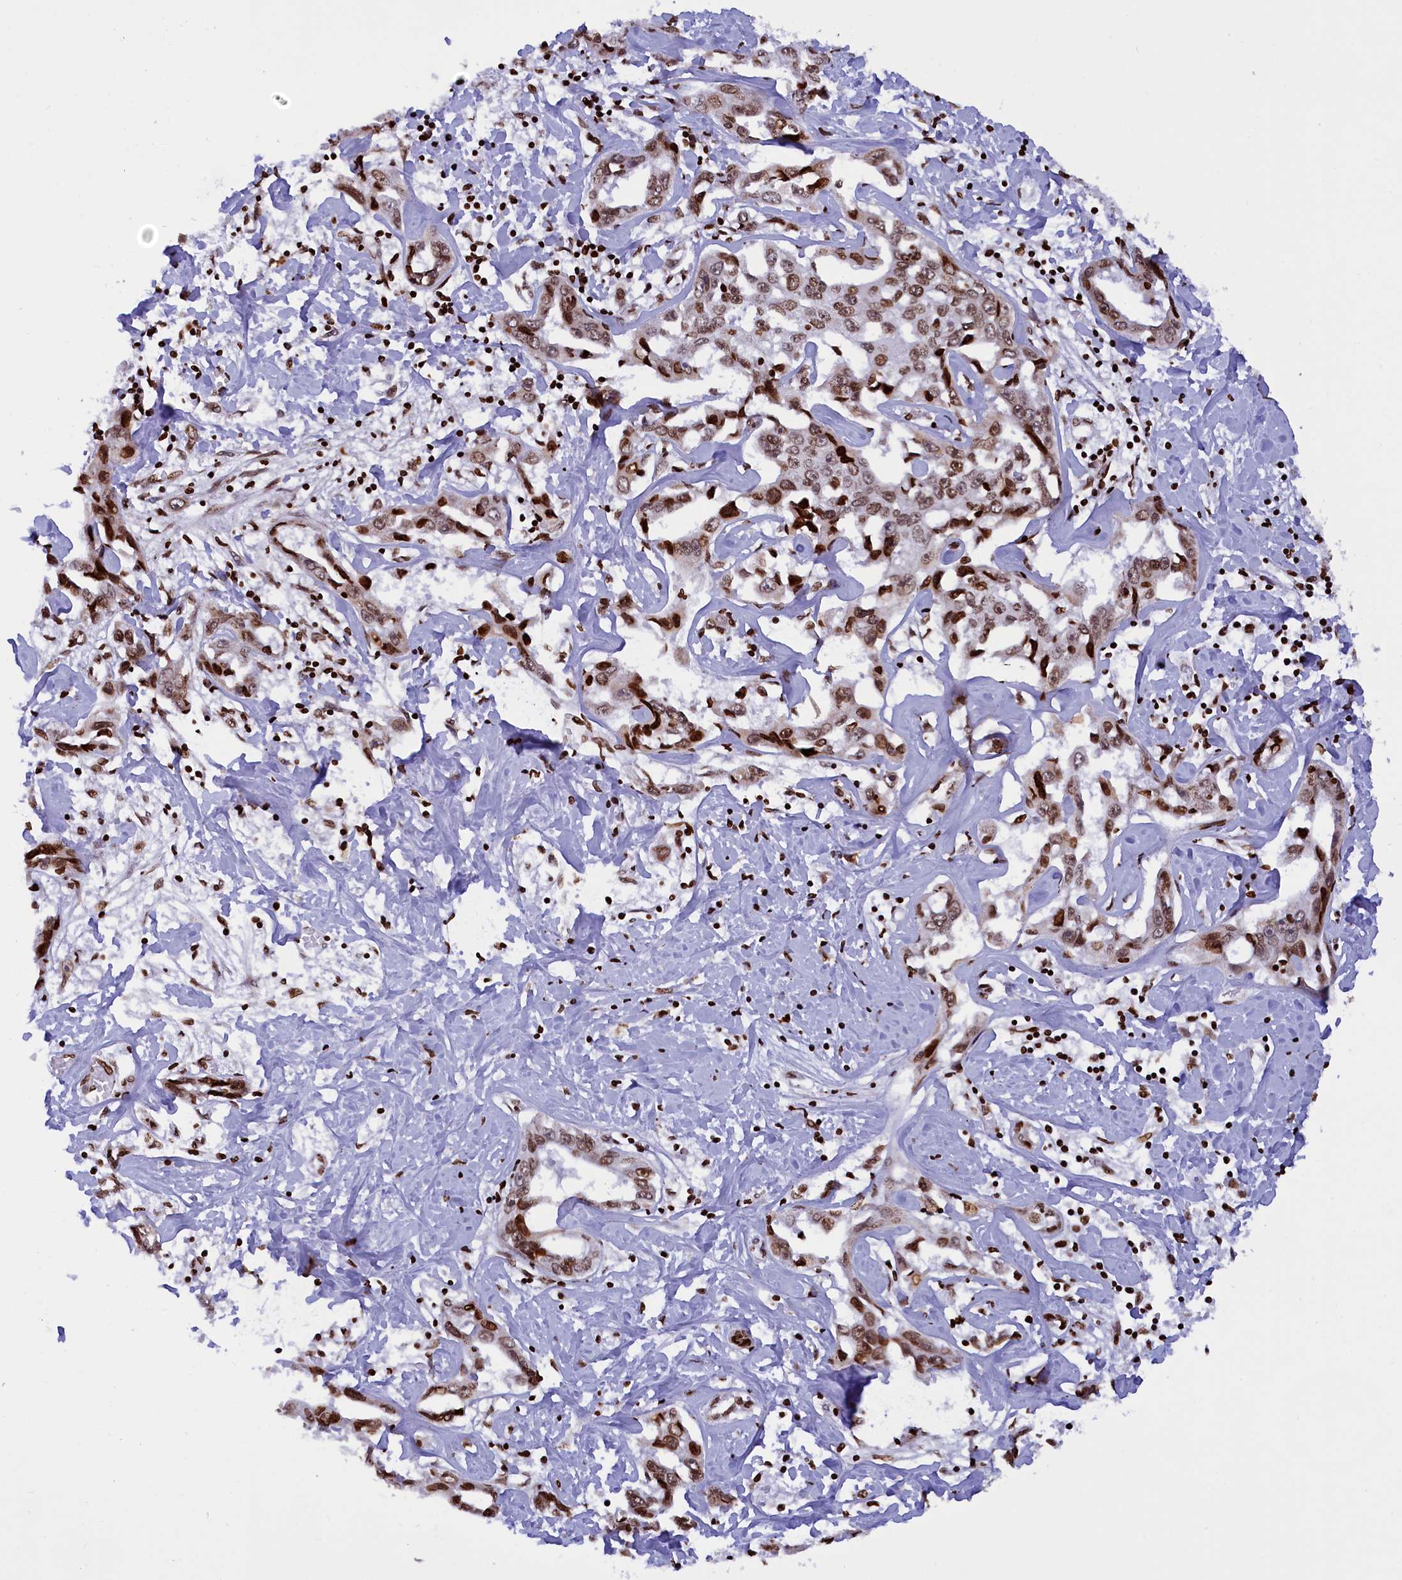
{"staining": {"intensity": "moderate", "quantity": ">75%", "location": "nuclear"}, "tissue": "liver cancer", "cell_type": "Tumor cells", "image_type": "cancer", "snomed": [{"axis": "morphology", "description": "Cholangiocarcinoma"}, {"axis": "topography", "description": "Liver"}], "caption": "The photomicrograph demonstrates staining of cholangiocarcinoma (liver), revealing moderate nuclear protein positivity (brown color) within tumor cells. (DAB (3,3'-diaminobenzidine) IHC, brown staining for protein, blue staining for nuclei).", "gene": "TIMM29", "patient": {"sex": "male", "age": 59}}